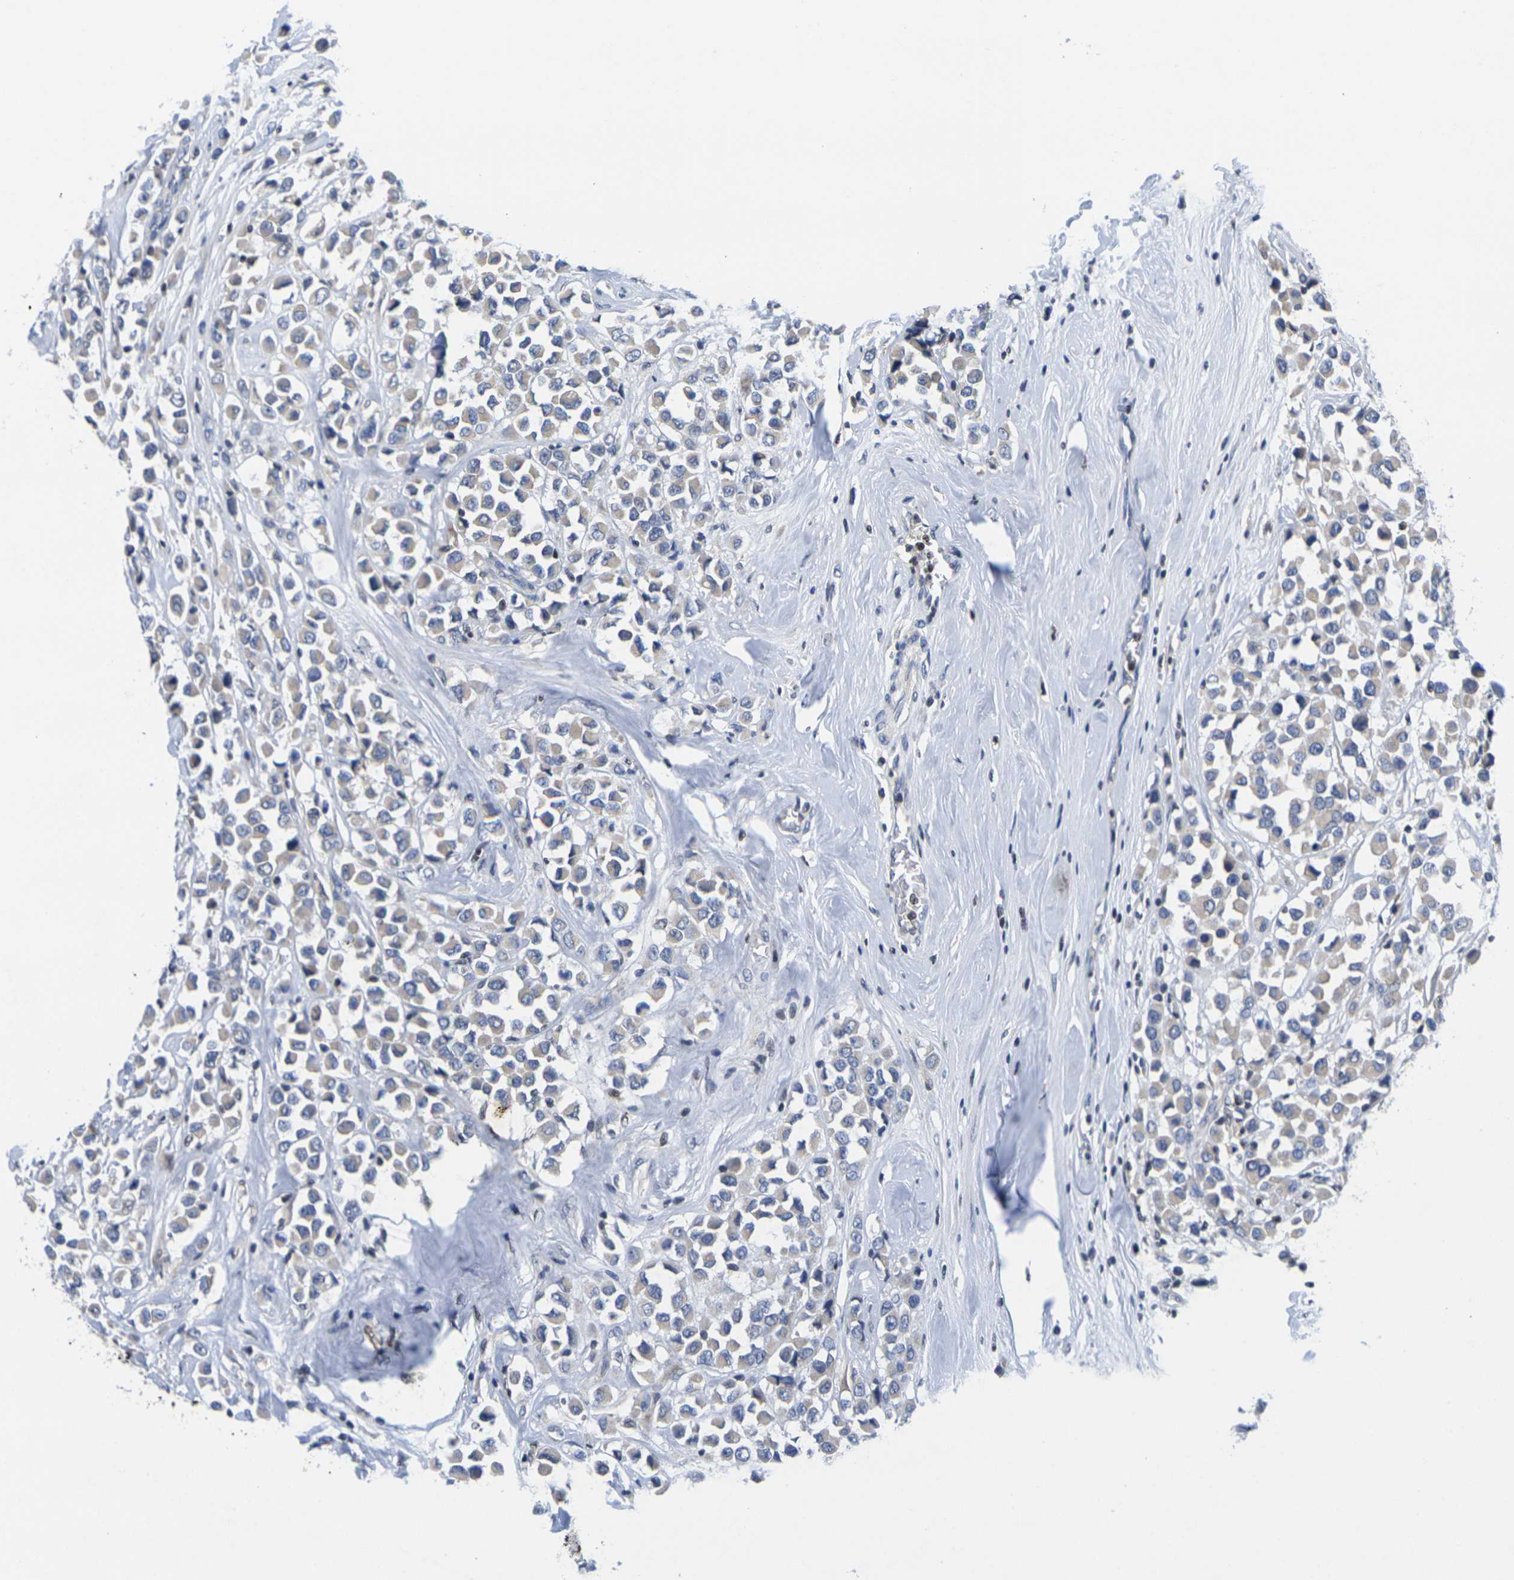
{"staining": {"intensity": "weak", "quantity": "25%-75%", "location": "cytoplasmic/membranous"}, "tissue": "breast cancer", "cell_type": "Tumor cells", "image_type": "cancer", "snomed": [{"axis": "morphology", "description": "Duct carcinoma"}, {"axis": "topography", "description": "Breast"}], "caption": "Breast infiltrating ductal carcinoma was stained to show a protein in brown. There is low levels of weak cytoplasmic/membranous expression in about 25%-75% of tumor cells.", "gene": "IKZF1", "patient": {"sex": "female", "age": 61}}